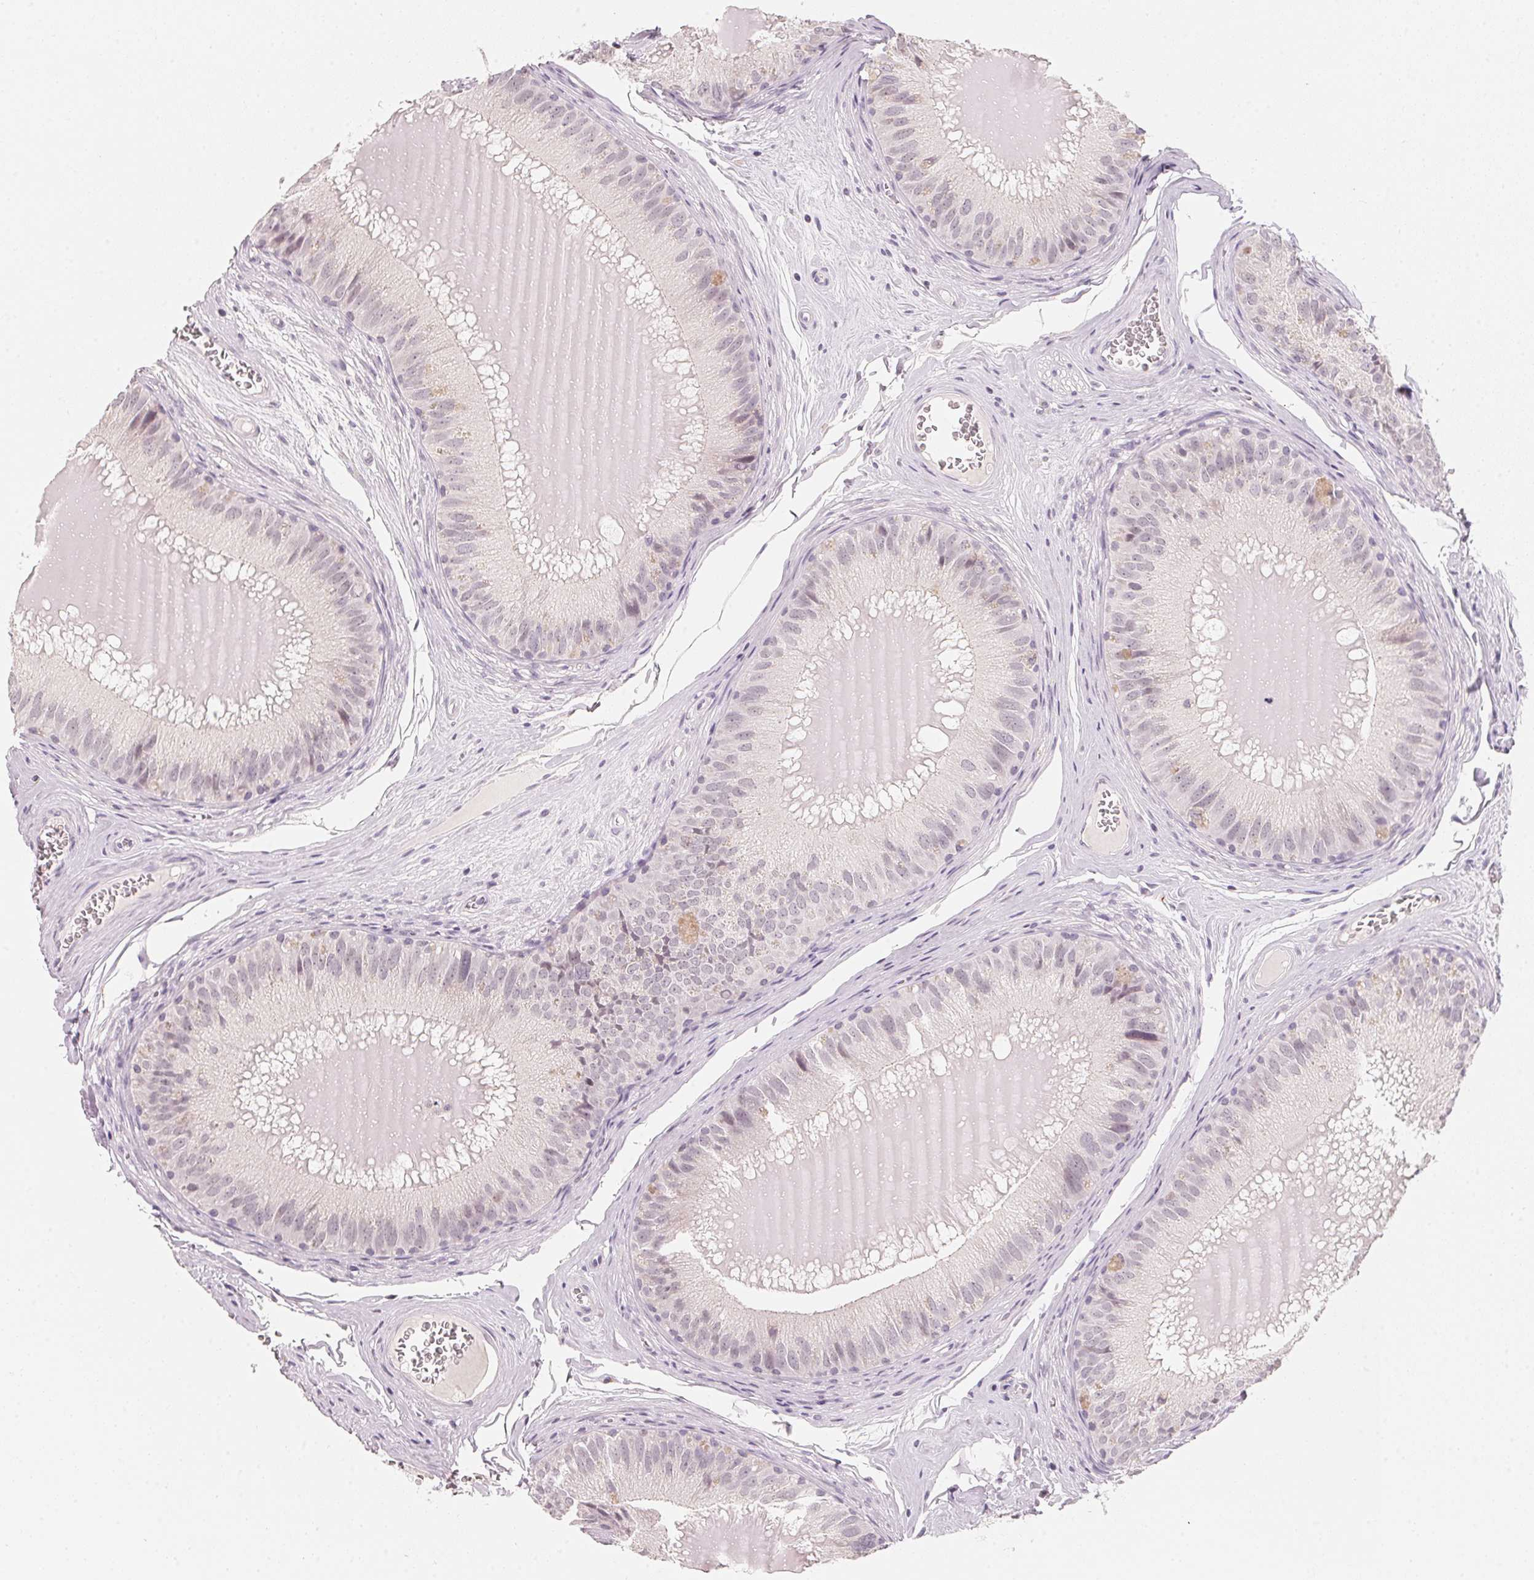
{"staining": {"intensity": "weak", "quantity": "<25%", "location": "cytoplasmic/membranous"}, "tissue": "epididymis", "cell_type": "Glandular cells", "image_type": "normal", "snomed": [{"axis": "morphology", "description": "Normal tissue, NOS"}, {"axis": "topography", "description": "Epididymis, spermatic cord, NOS"}], "caption": "The micrograph displays no significant staining in glandular cells of epididymis. (Brightfield microscopy of DAB immunohistochemistry at high magnification).", "gene": "ANKRD31", "patient": {"sex": "male", "age": 39}}